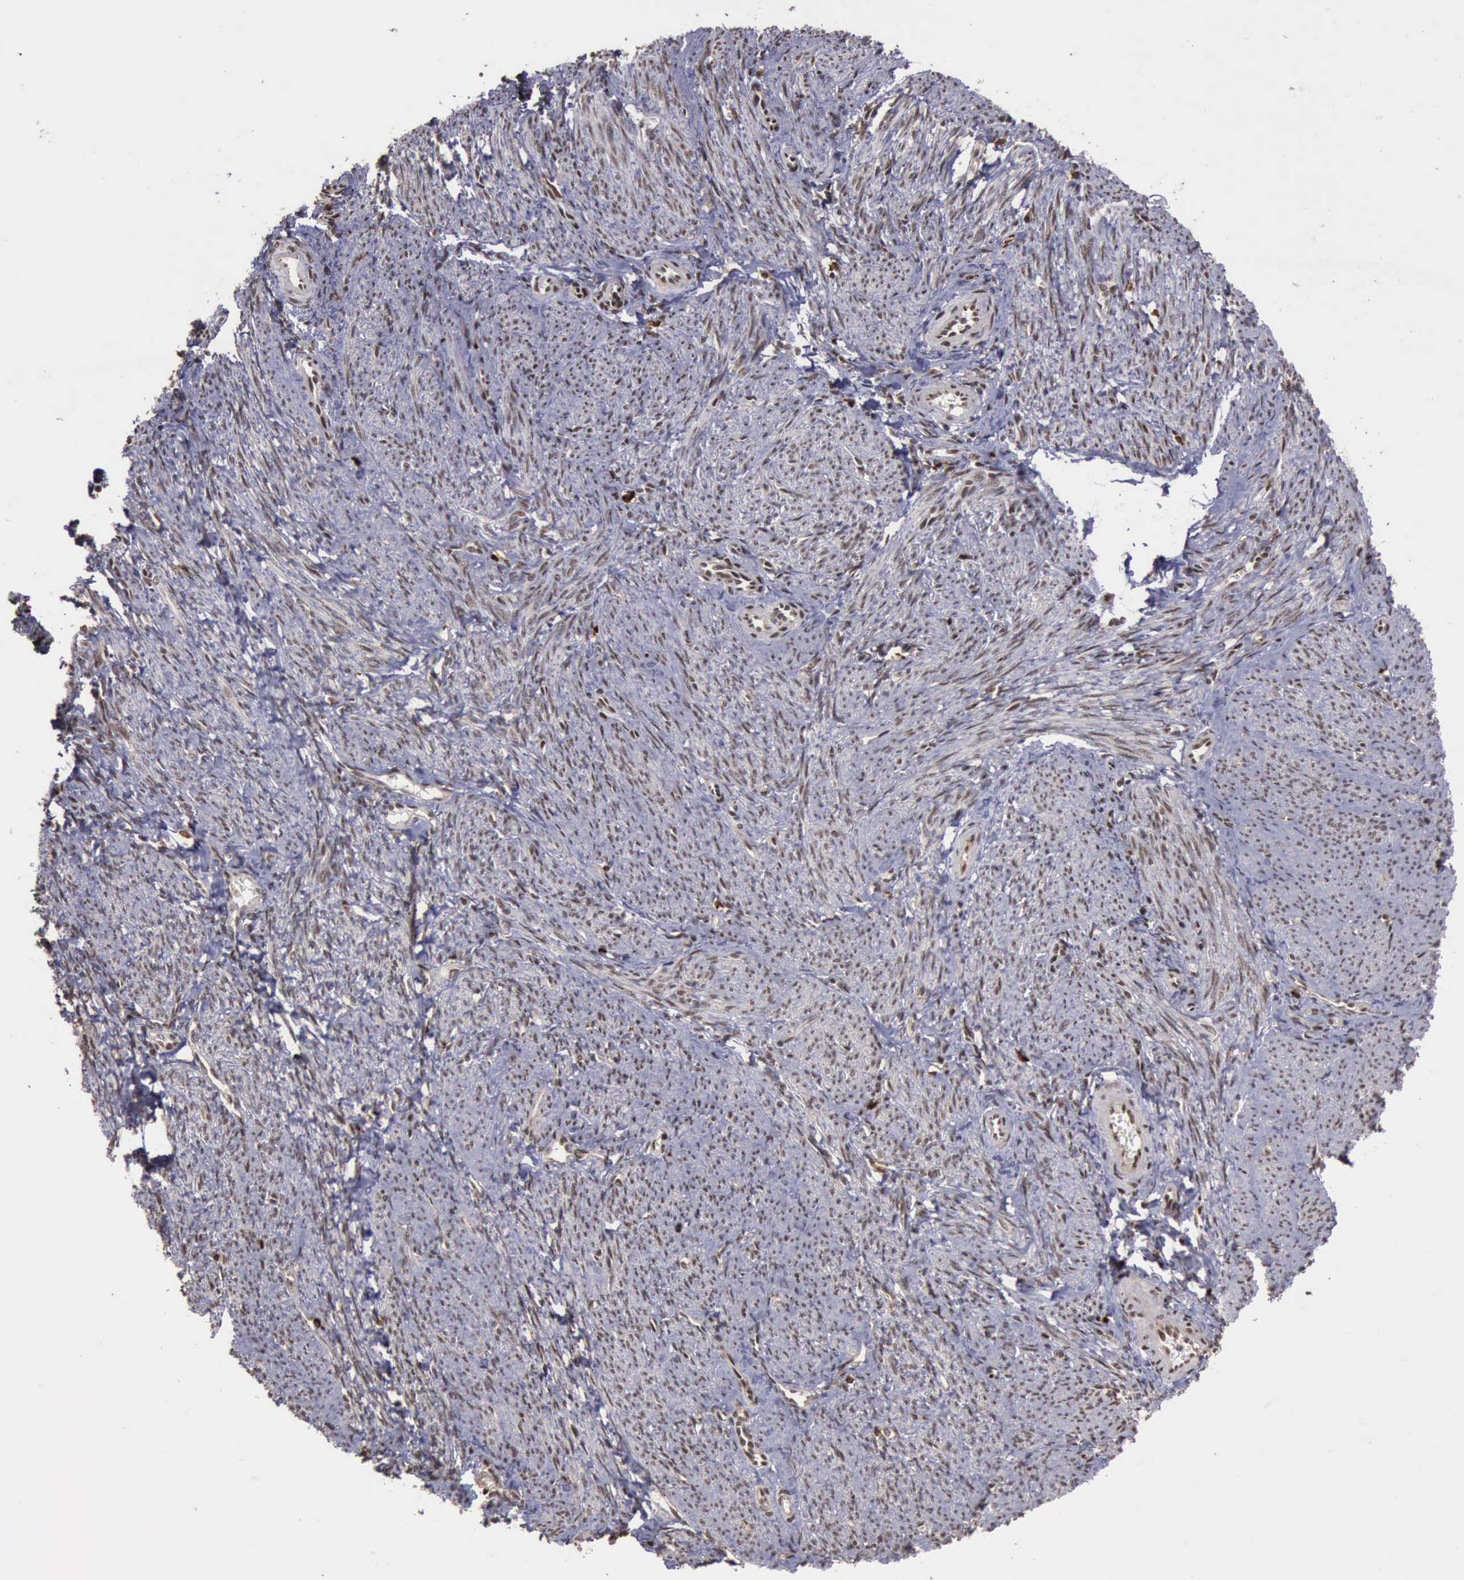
{"staining": {"intensity": "moderate", "quantity": ">75%", "location": "nuclear"}, "tissue": "smooth muscle", "cell_type": "Smooth muscle cells", "image_type": "normal", "snomed": [{"axis": "morphology", "description": "Normal tissue, NOS"}, {"axis": "topography", "description": "Smooth muscle"}, {"axis": "topography", "description": "Cervix"}], "caption": "There is medium levels of moderate nuclear positivity in smooth muscle cells of normal smooth muscle, as demonstrated by immunohistochemical staining (brown color).", "gene": "TRMT2A", "patient": {"sex": "female", "age": 70}}